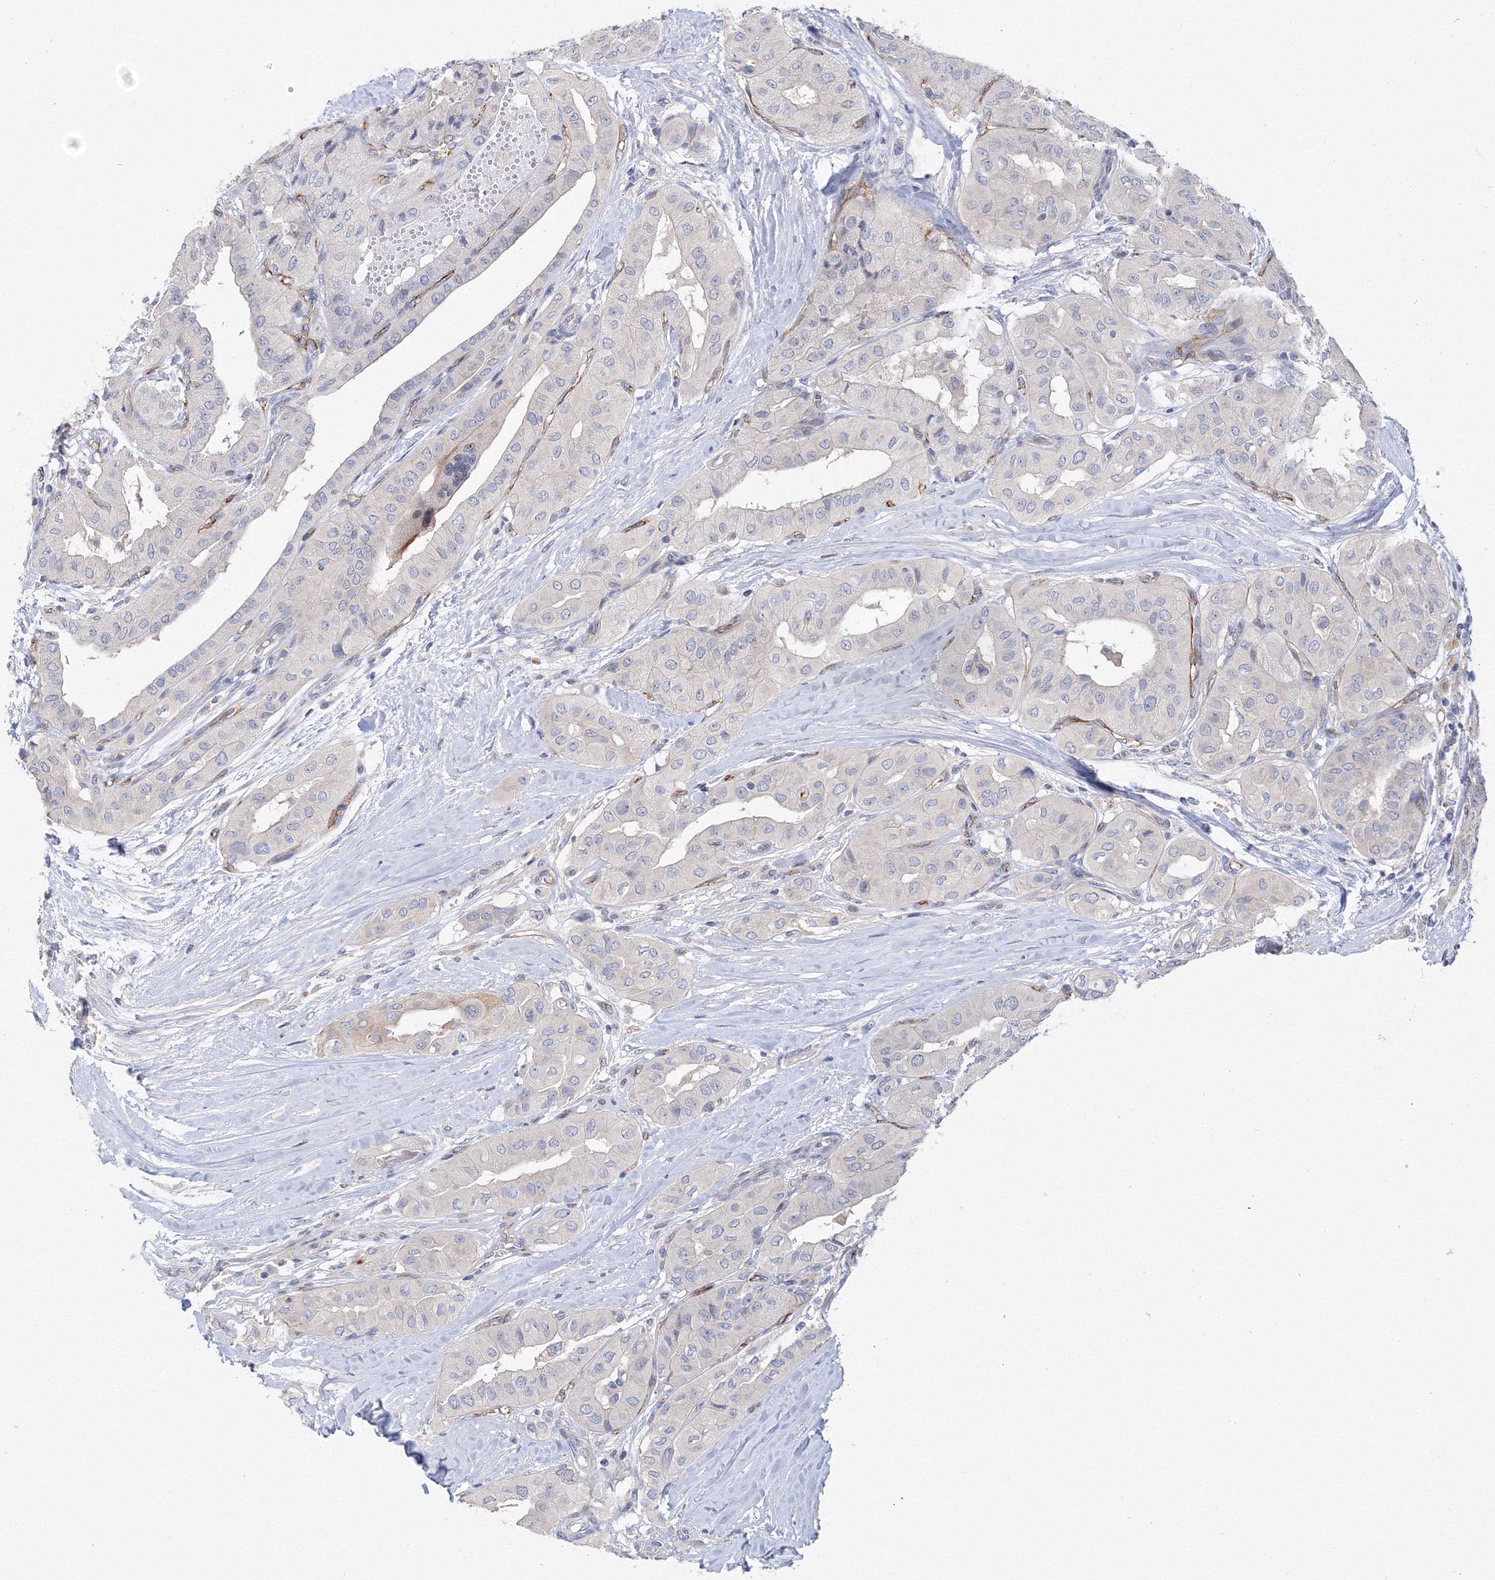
{"staining": {"intensity": "moderate", "quantity": "<25%", "location": "cytoplasmic/membranous"}, "tissue": "thyroid cancer", "cell_type": "Tumor cells", "image_type": "cancer", "snomed": [{"axis": "morphology", "description": "Papillary adenocarcinoma, NOS"}, {"axis": "topography", "description": "Thyroid gland"}], "caption": "Protein staining demonstrates moderate cytoplasmic/membranous staining in about <25% of tumor cells in thyroid papillary adenocarcinoma.", "gene": "DIS3L2", "patient": {"sex": "female", "age": 59}}